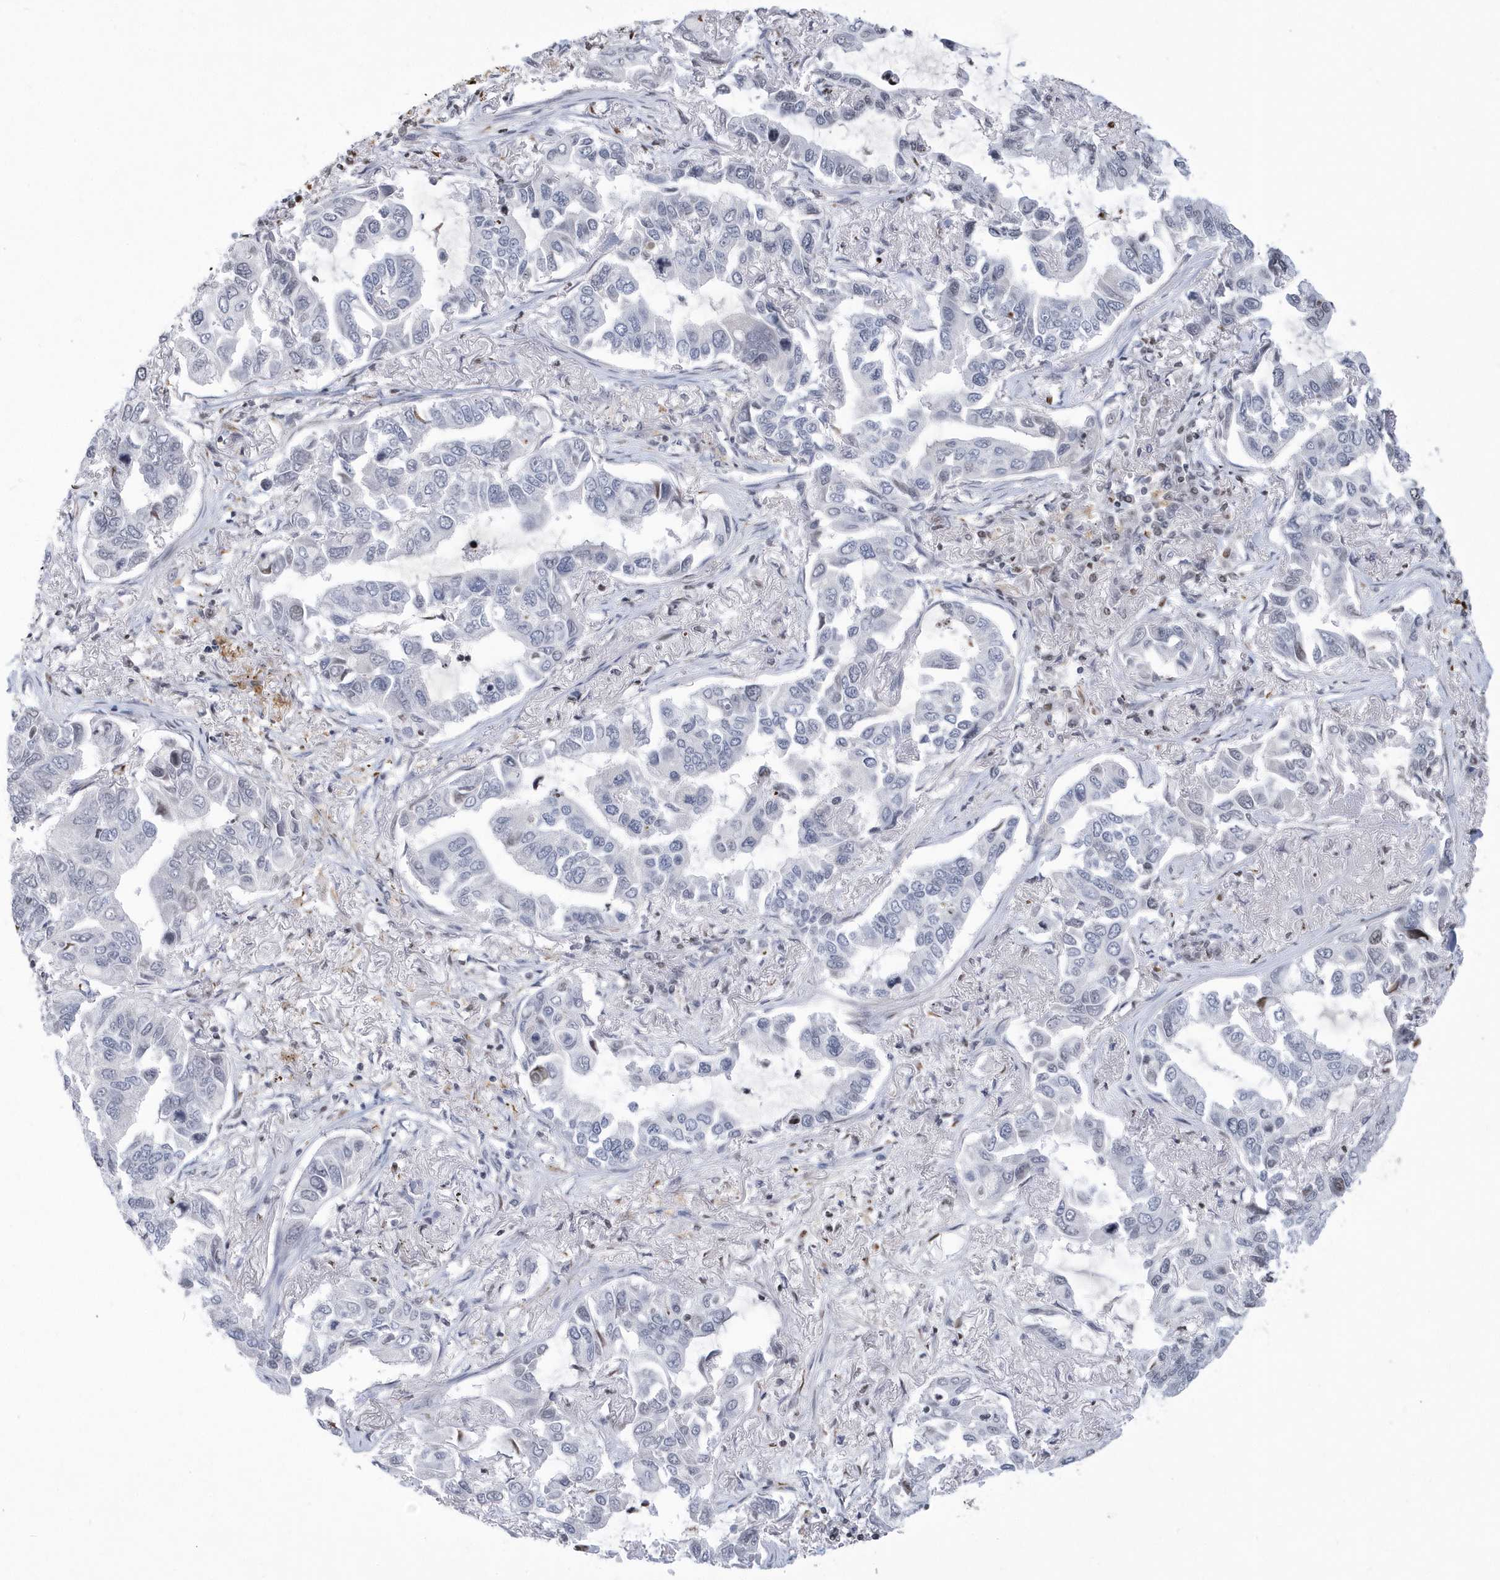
{"staining": {"intensity": "negative", "quantity": "none", "location": "none"}, "tissue": "lung cancer", "cell_type": "Tumor cells", "image_type": "cancer", "snomed": [{"axis": "morphology", "description": "Adenocarcinoma, NOS"}, {"axis": "topography", "description": "Lung"}], "caption": "This is a image of immunohistochemistry (IHC) staining of lung adenocarcinoma, which shows no positivity in tumor cells.", "gene": "VWA5B2", "patient": {"sex": "male", "age": 64}}